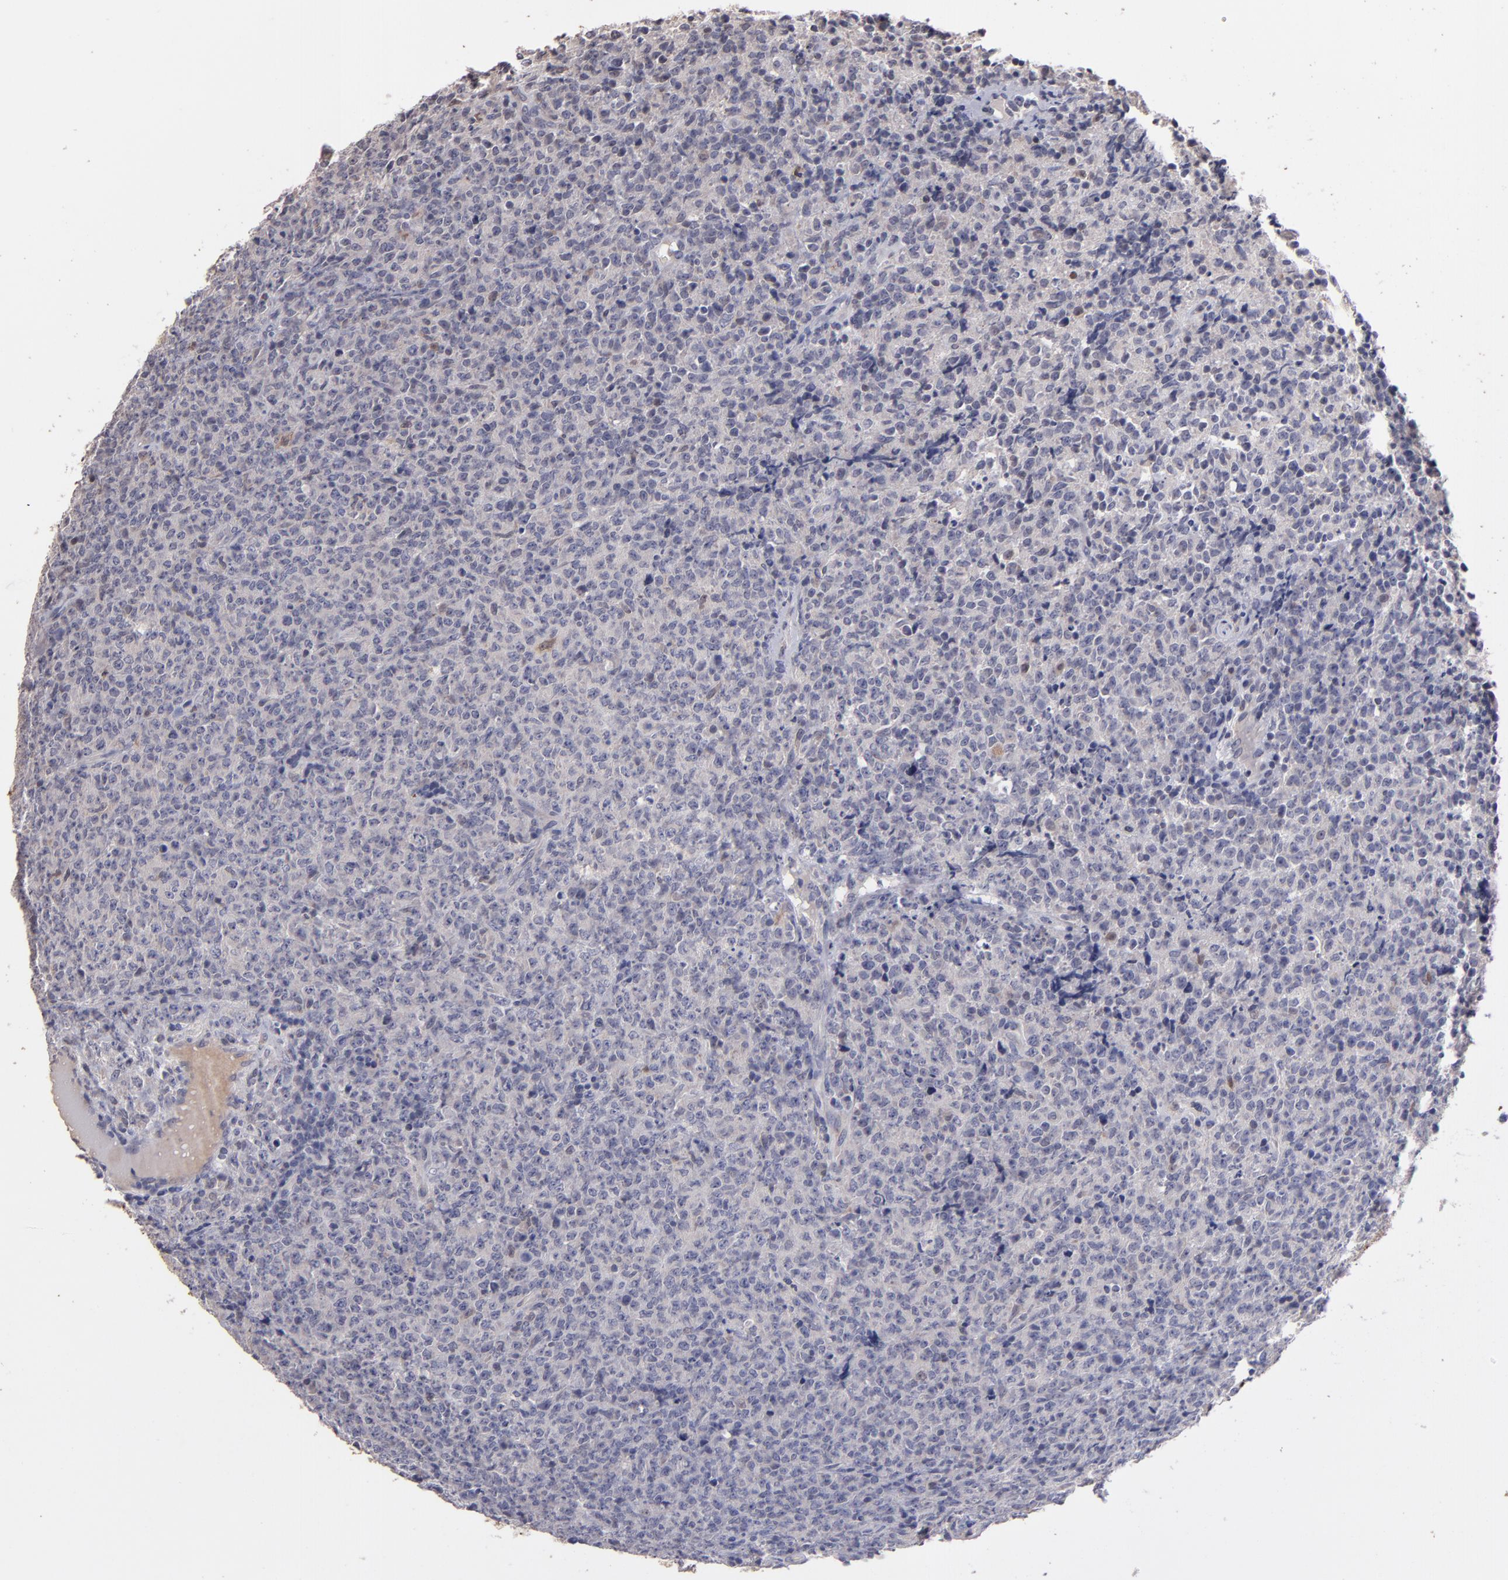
{"staining": {"intensity": "negative", "quantity": "none", "location": "none"}, "tissue": "lymphoma", "cell_type": "Tumor cells", "image_type": "cancer", "snomed": [{"axis": "morphology", "description": "Malignant lymphoma, non-Hodgkin's type, High grade"}, {"axis": "topography", "description": "Tonsil"}], "caption": "Tumor cells are negative for protein expression in human lymphoma.", "gene": "S100A1", "patient": {"sex": "female", "age": 36}}